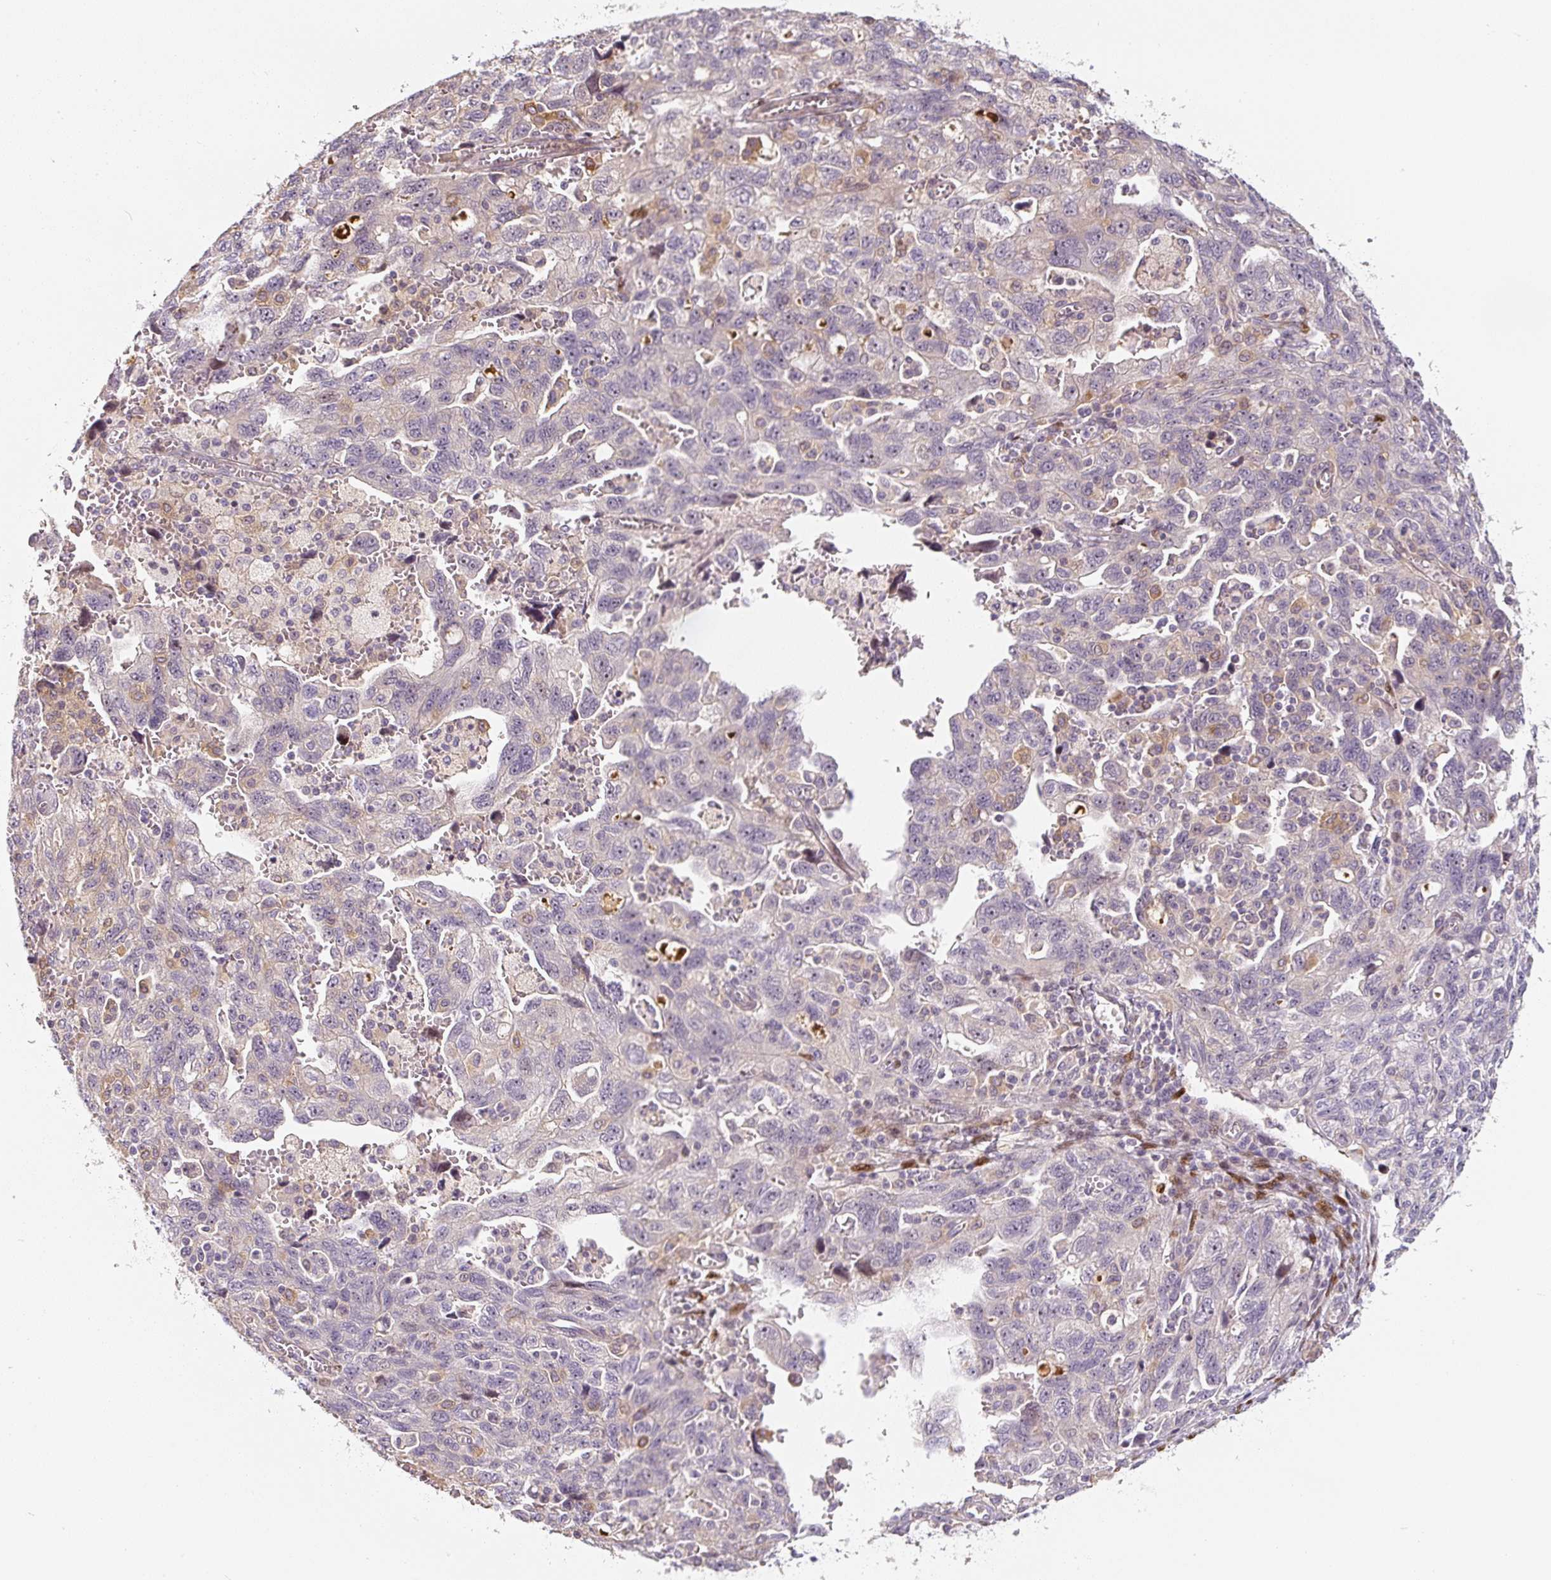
{"staining": {"intensity": "negative", "quantity": "none", "location": "none"}, "tissue": "ovarian cancer", "cell_type": "Tumor cells", "image_type": "cancer", "snomed": [{"axis": "morphology", "description": "Carcinoma, NOS"}, {"axis": "morphology", "description": "Cystadenocarcinoma, serous, NOS"}, {"axis": "topography", "description": "Ovary"}], "caption": "Ovarian cancer stained for a protein using immunohistochemistry reveals no expression tumor cells.", "gene": "PWWP3B", "patient": {"sex": "female", "age": 69}}